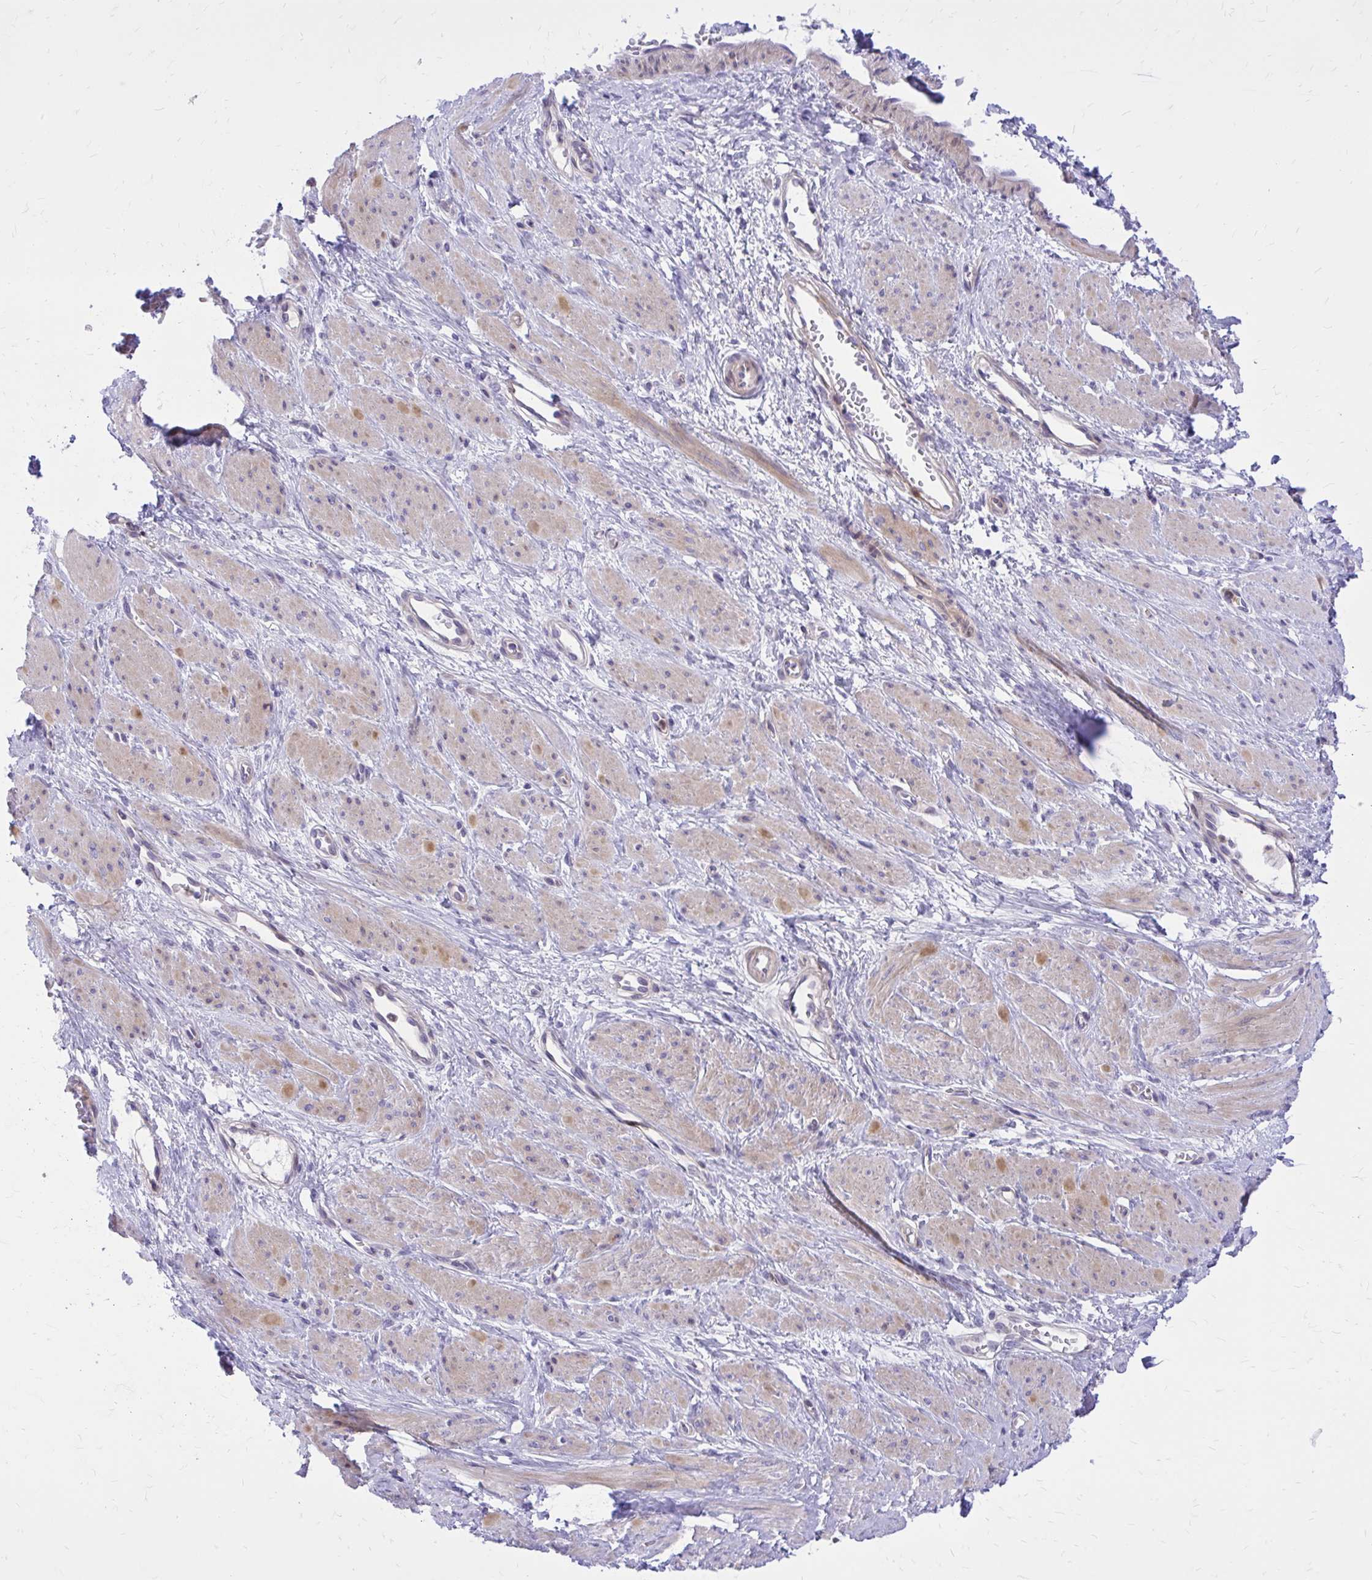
{"staining": {"intensity": "moderate", "quantity": "<25%", "location": "cytoplasmic/membranous"}, "tissue": "smooth muscle", "cell_type": "Smooth muscle cells", "image_type": "normal", "snomed": [{"axis": "morphology", "description": "Normal tissue, NOS"}, {"axis": "topography", "description": "Smooth muscle"}, {"axis": "topography", "description": "Uterus"}], "caption": "The photomicrograph reveals staining of normal smooth muscle, revealing moderate cytoplasmic/membranous protein positivity (brown color) within smooth muscle cells.", "gene": "ADAMTSL1", "patient": {"sex": "female", "age": 39}}